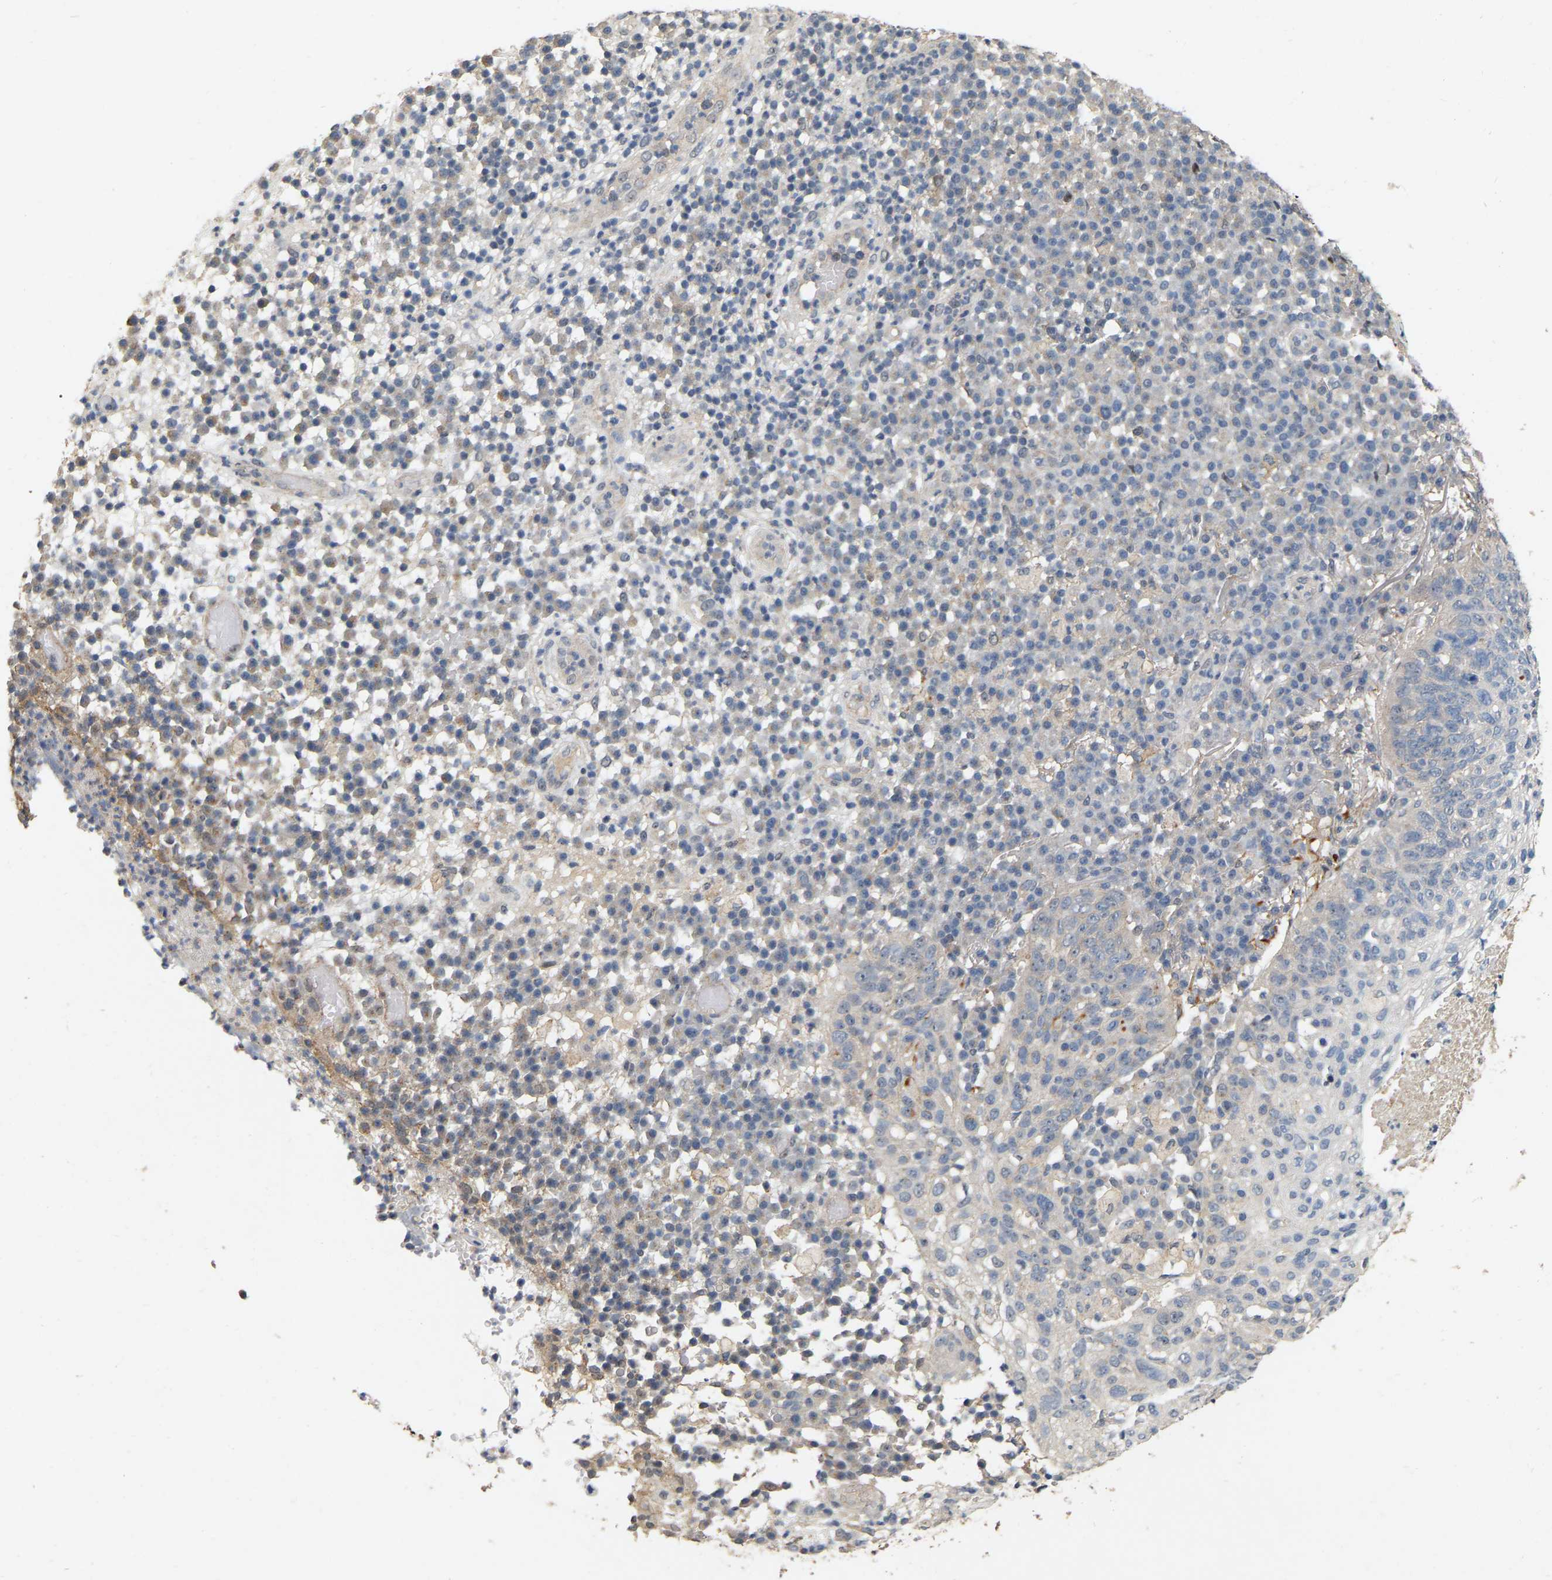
{"staining": {"intensity": "moderate", "quantity": "<25%", "location": "cytoplasmic/membranous,nuclear"}, "tissue": "skin cancer", "cell_type": "Tumor cells", "image_type": "cancer", "snomed": [{"axis": "morphology", "description": "Squamous cell carcinoma in situ, NOS"}, {"axis": "morphology", "description": "Squamous cell carcinoma, NOS"}, {"axis": "topography", "description": "Skin"}], "caption": "Immunohistochemistry (IHC) (DAB (3,3'-diaminobenzidine)) staining of human skin squamous cell carcinoma demonstrates moderate cytoplasmic/membranous and nuclear protein staining in approximately <25% of tumor cells.", "gene": "RUVBL1", "patient": {"sex": "male", "age": 93}}